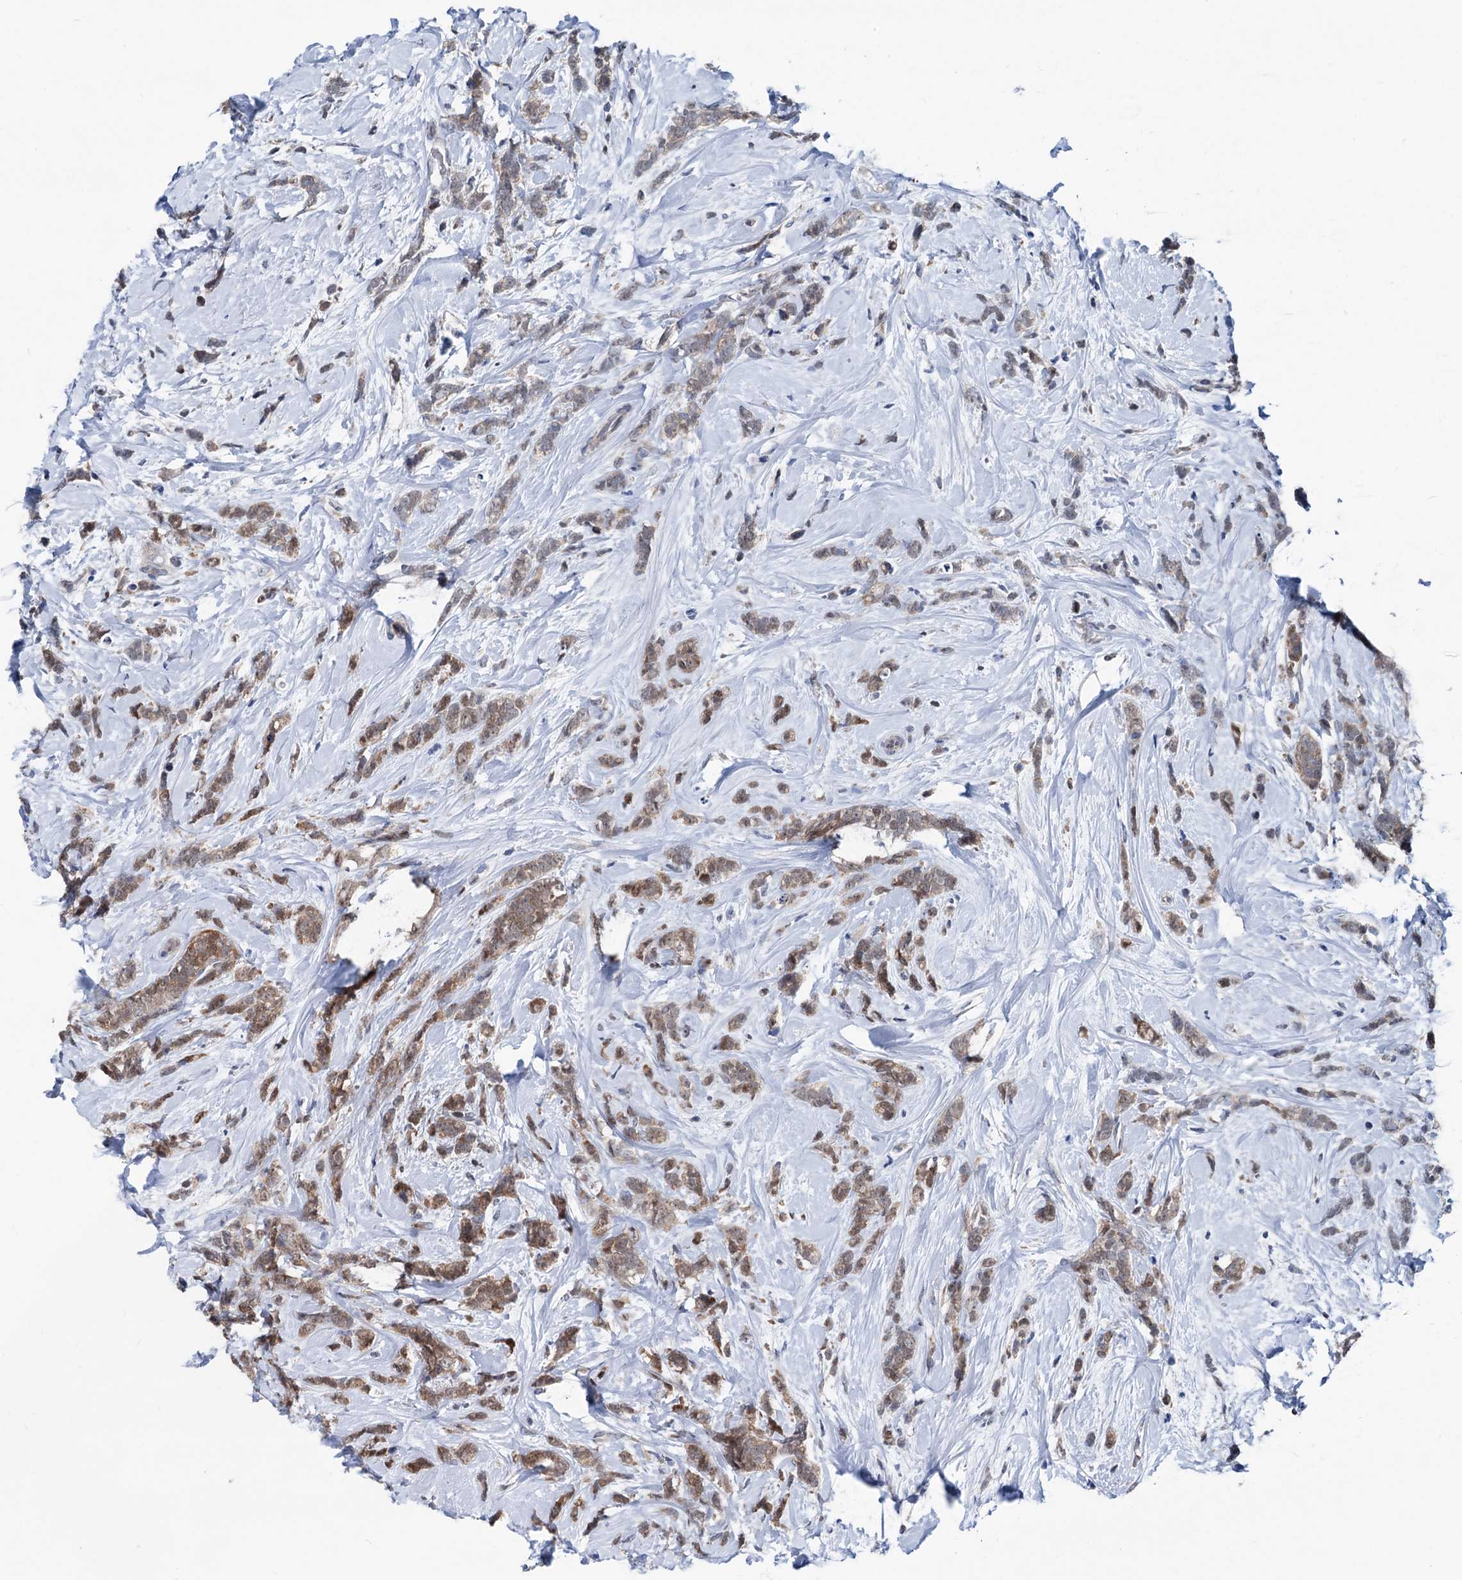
{"staining": {"intensity": "moderate", "quantity": "25%-75%", "location": "cytoplasmic/membranous"}, "tissue": "breast cancer", "cell_type": "Tumor cells", "image_type": "cancer", "snomed": [{"axis": "morphology", "description": "Lobular carcinoma"}, {"axis": "topography", "description": "Breast"}], "caption": "The immunohistochemical stain labels moderate cytoplasmic/membranous positivity in tumor cells of breast cancer (lobular carcinoma) tissue.", "gene": "GLO1", "patient": {"sex": "female", "age": 58}}